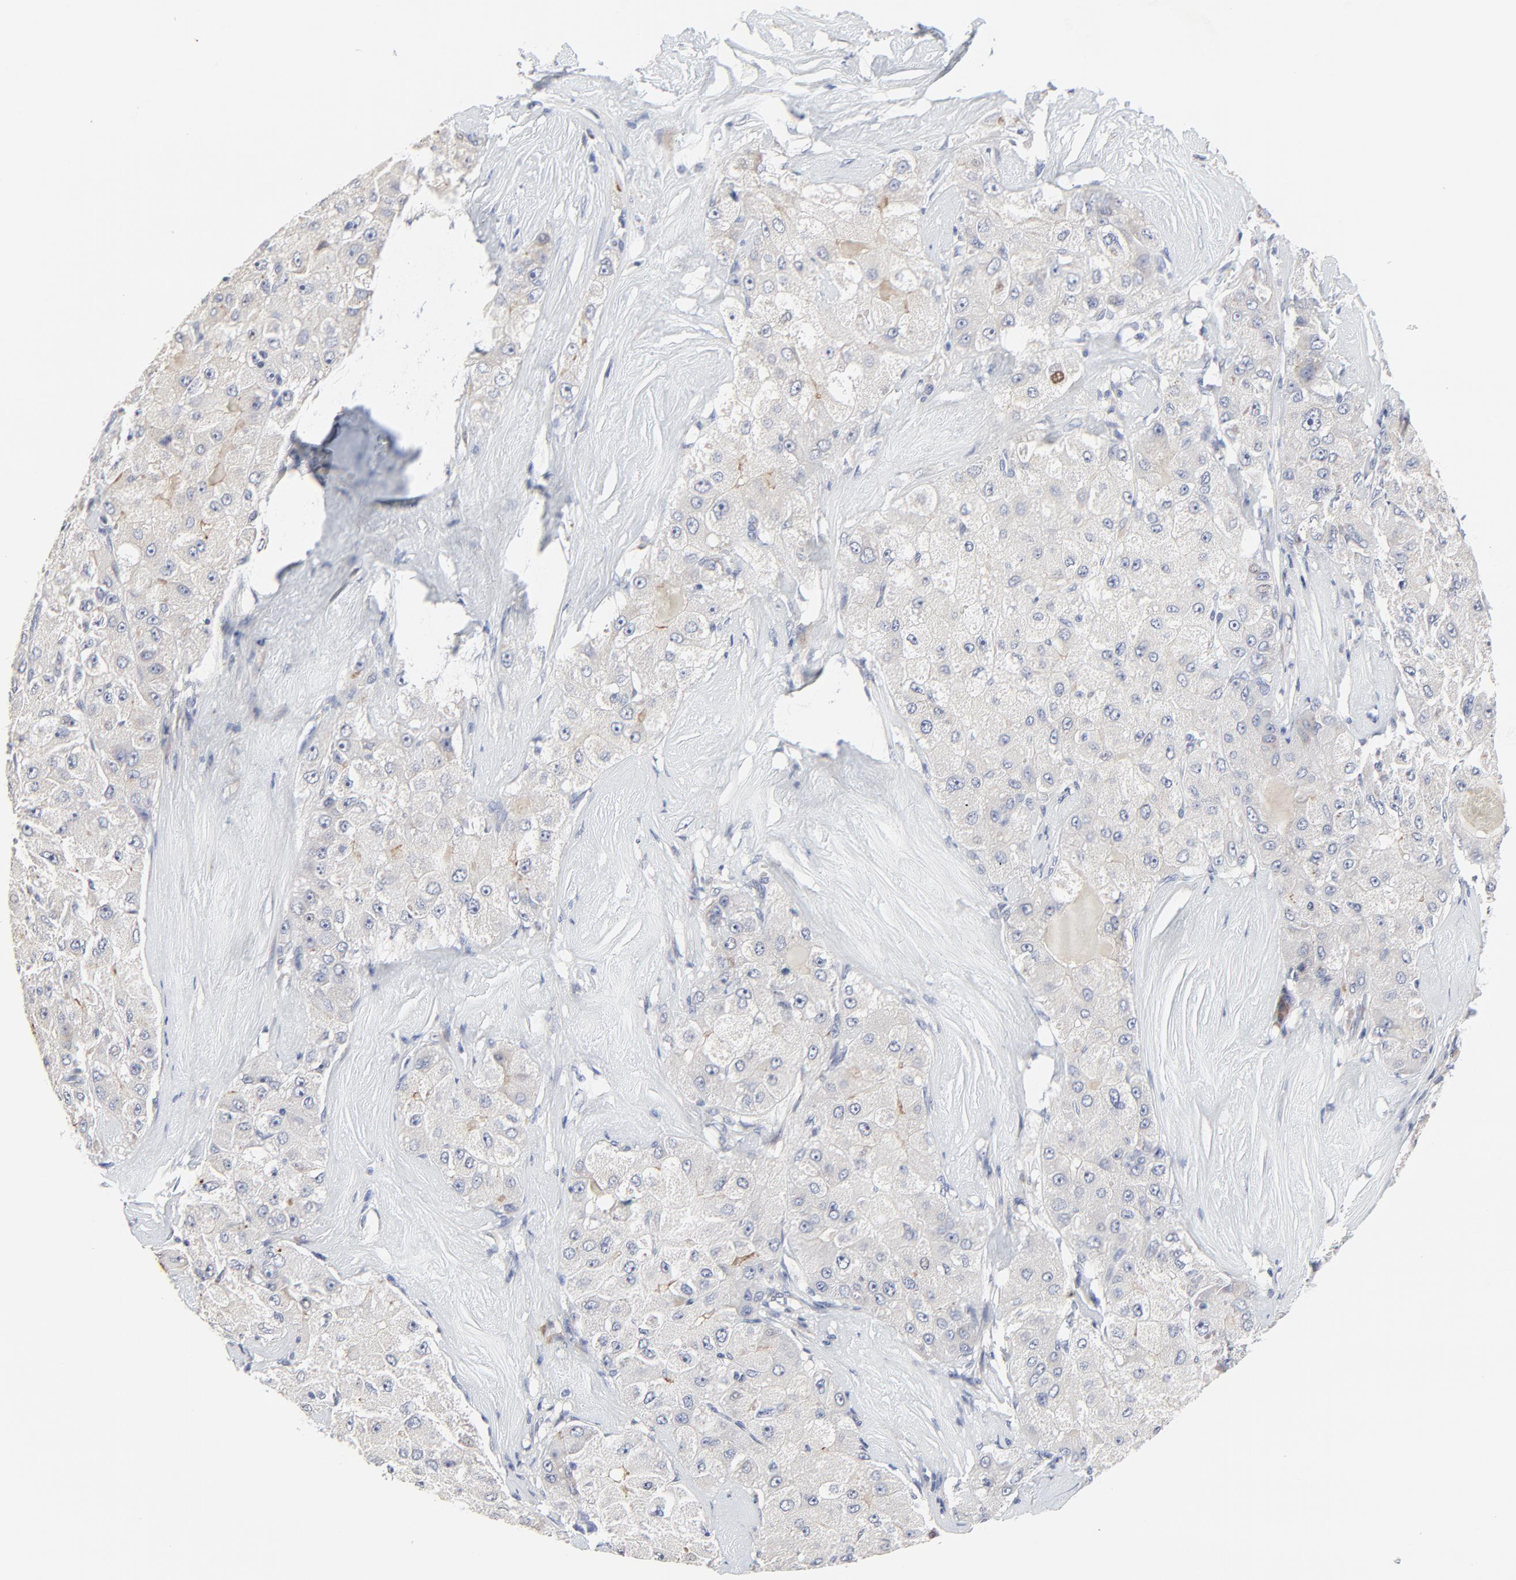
{"staining": {"intensity": "negative", "quantity": "none", "location": "none"}, "tissue": "liver cancer", "cell_type": "Tumor cells", "image_type": "cancer", "snomed": [{"axis": "morphology", "description": "Carcinoma, Hepatocellular, NOS"}, {"axis": "topography", "description": "Liver"}], "caption": "DAB (3,3'-diaminobenzidine) immunohistochemical staining of human hepatocellular carcinoma (liver) exhibits no significant expression in tumor cells.", "gene": "NLGN3", "patient": {"sex": "male", "age": 80}}